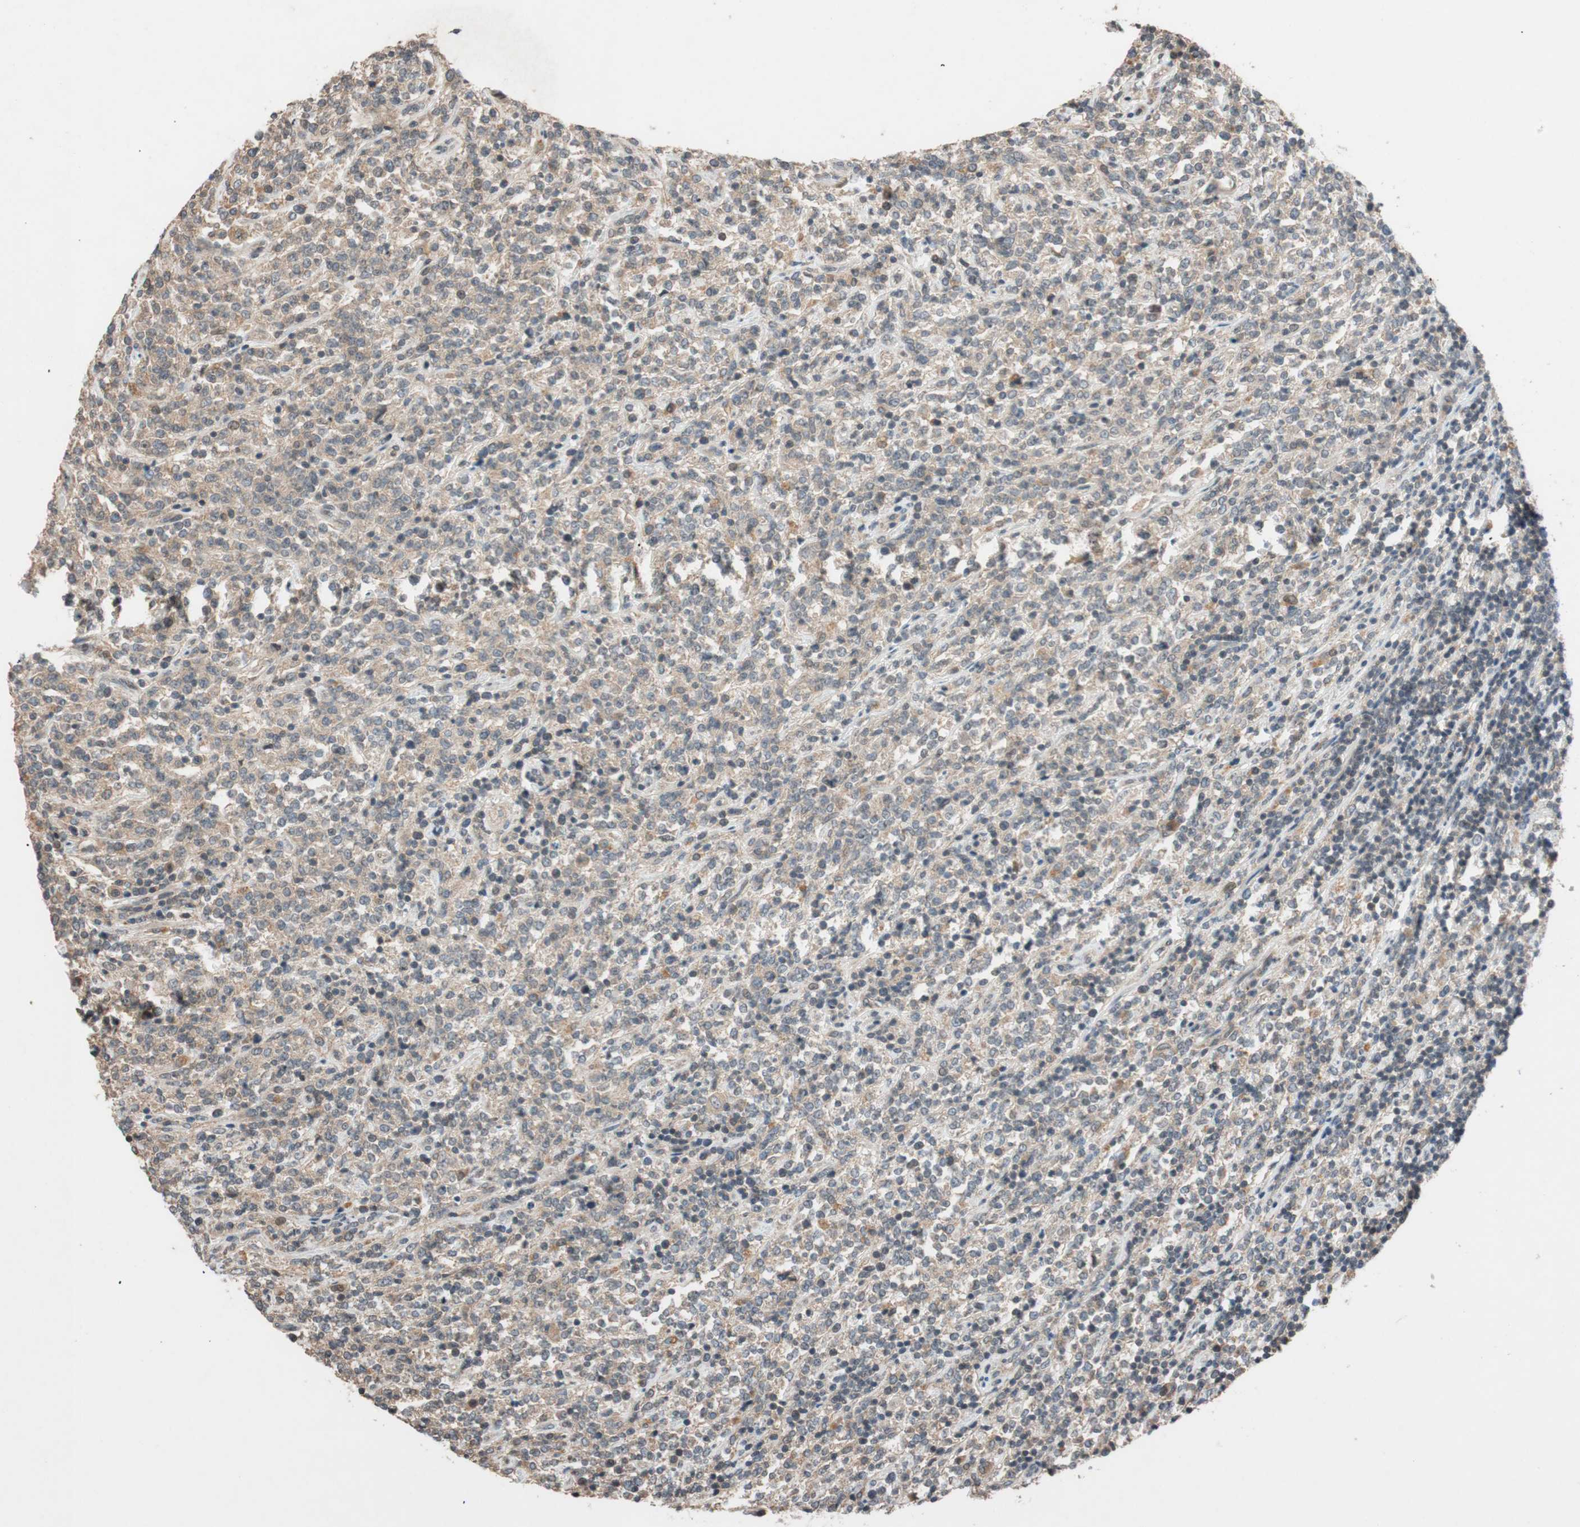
{"staining": {"intensity": "weak", "quantity": ">75%", "location": "cytoplasmic/membranous"}, "tissue": "lymphoma", "cell_type": "Tumor cells", "image_type": "cancer", "snomed": [{"axis": "morphology", "description": "Malignant lymphoma, non-Hodgkin's type, High grade"}, {"axis": "topography", "description": "Soft tissue"}], "caption": "A brown stain highlights weak cytoplasmic/membranous expression of a protein in malignant lymphoma, non-Hodgkin's type (high-grade) tumor cells.", "gene": "GLB1", "patient": {"sex": "male", "age": 18}}